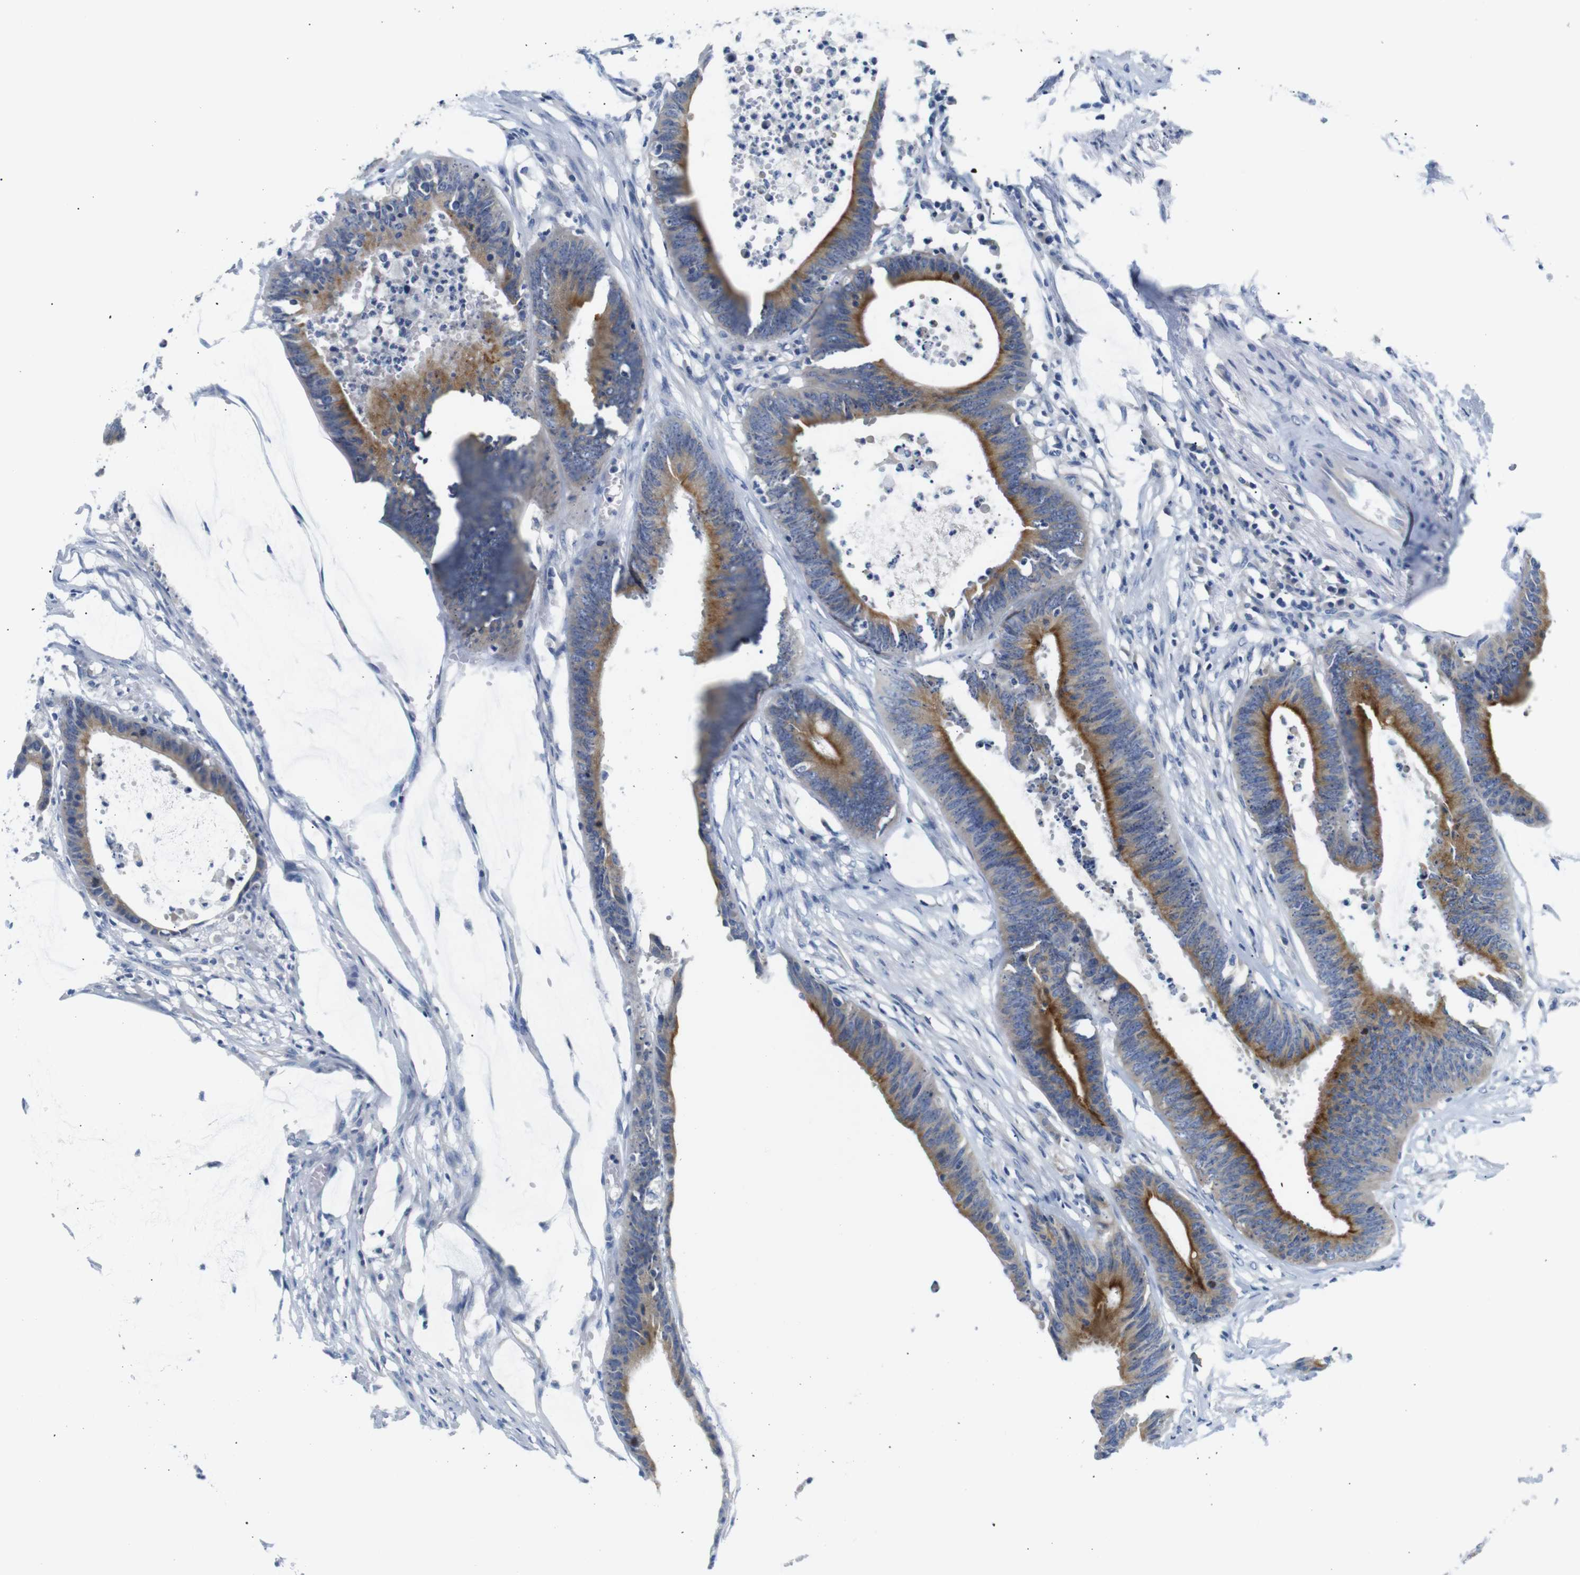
{"staining": {"intensity": "moderate", "quantity": ">75%", "location": "cytoplasmic/membranous"}, "tissue": "colorectal cancer", "cell_type": "Tumor cells", "image_type": "cancer", "snomed": [{"axis": "morphology", "description": "Adenocarcinoma, NOS"}, {"axis": "topography", "description": "Rectum"}], "caption": "Brown immunohistochemical staining in adenocarcinoma (colorectal) displays moderate cytoplasmic/membranous staining in approximately >75% of tumor cells.", "gene": "DCP1A", "patient": {"sex": "female", "age": 66}}